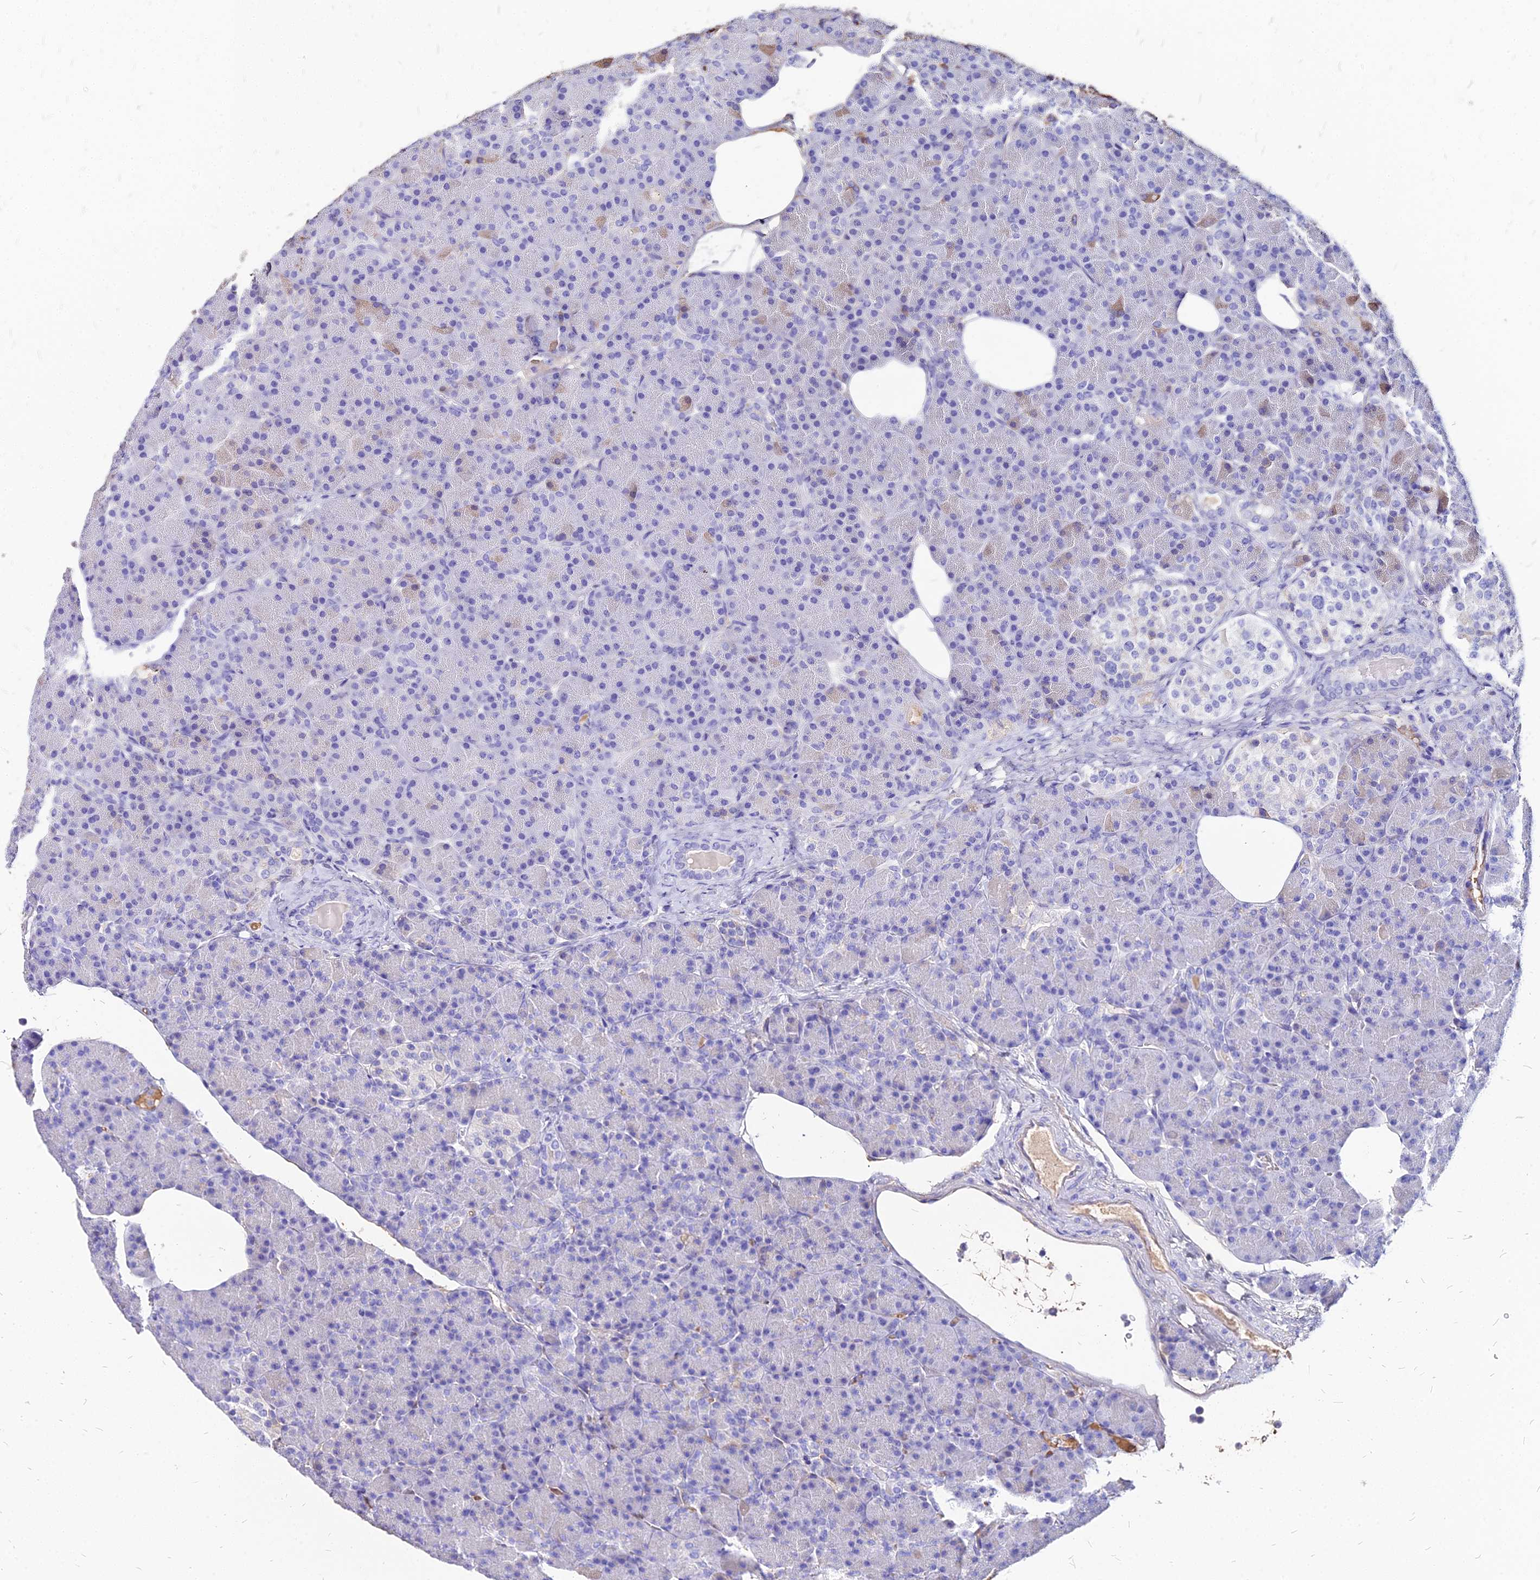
{"staining": {"intensity": "negative", "quantity": "none", "location": "none"}, "tissue": "pancreas", "cell_type": "Exocrine glandular cells", "image_type": "normal", "snomed": [{"axis": "morphology", "description": "Normal tissue, NOS"}, {"axis": "topography", "description": "Pancreas"}], "caption": "This histopathology image is of benign pancreas stained with immunohistochemistry (IHC) to label a protein in brown with the nuclei are counter-stained blue. There is no staining in exocrine glandular cells.", "gene": "NME5", "patient": {"sex": "female", "age": 43}}